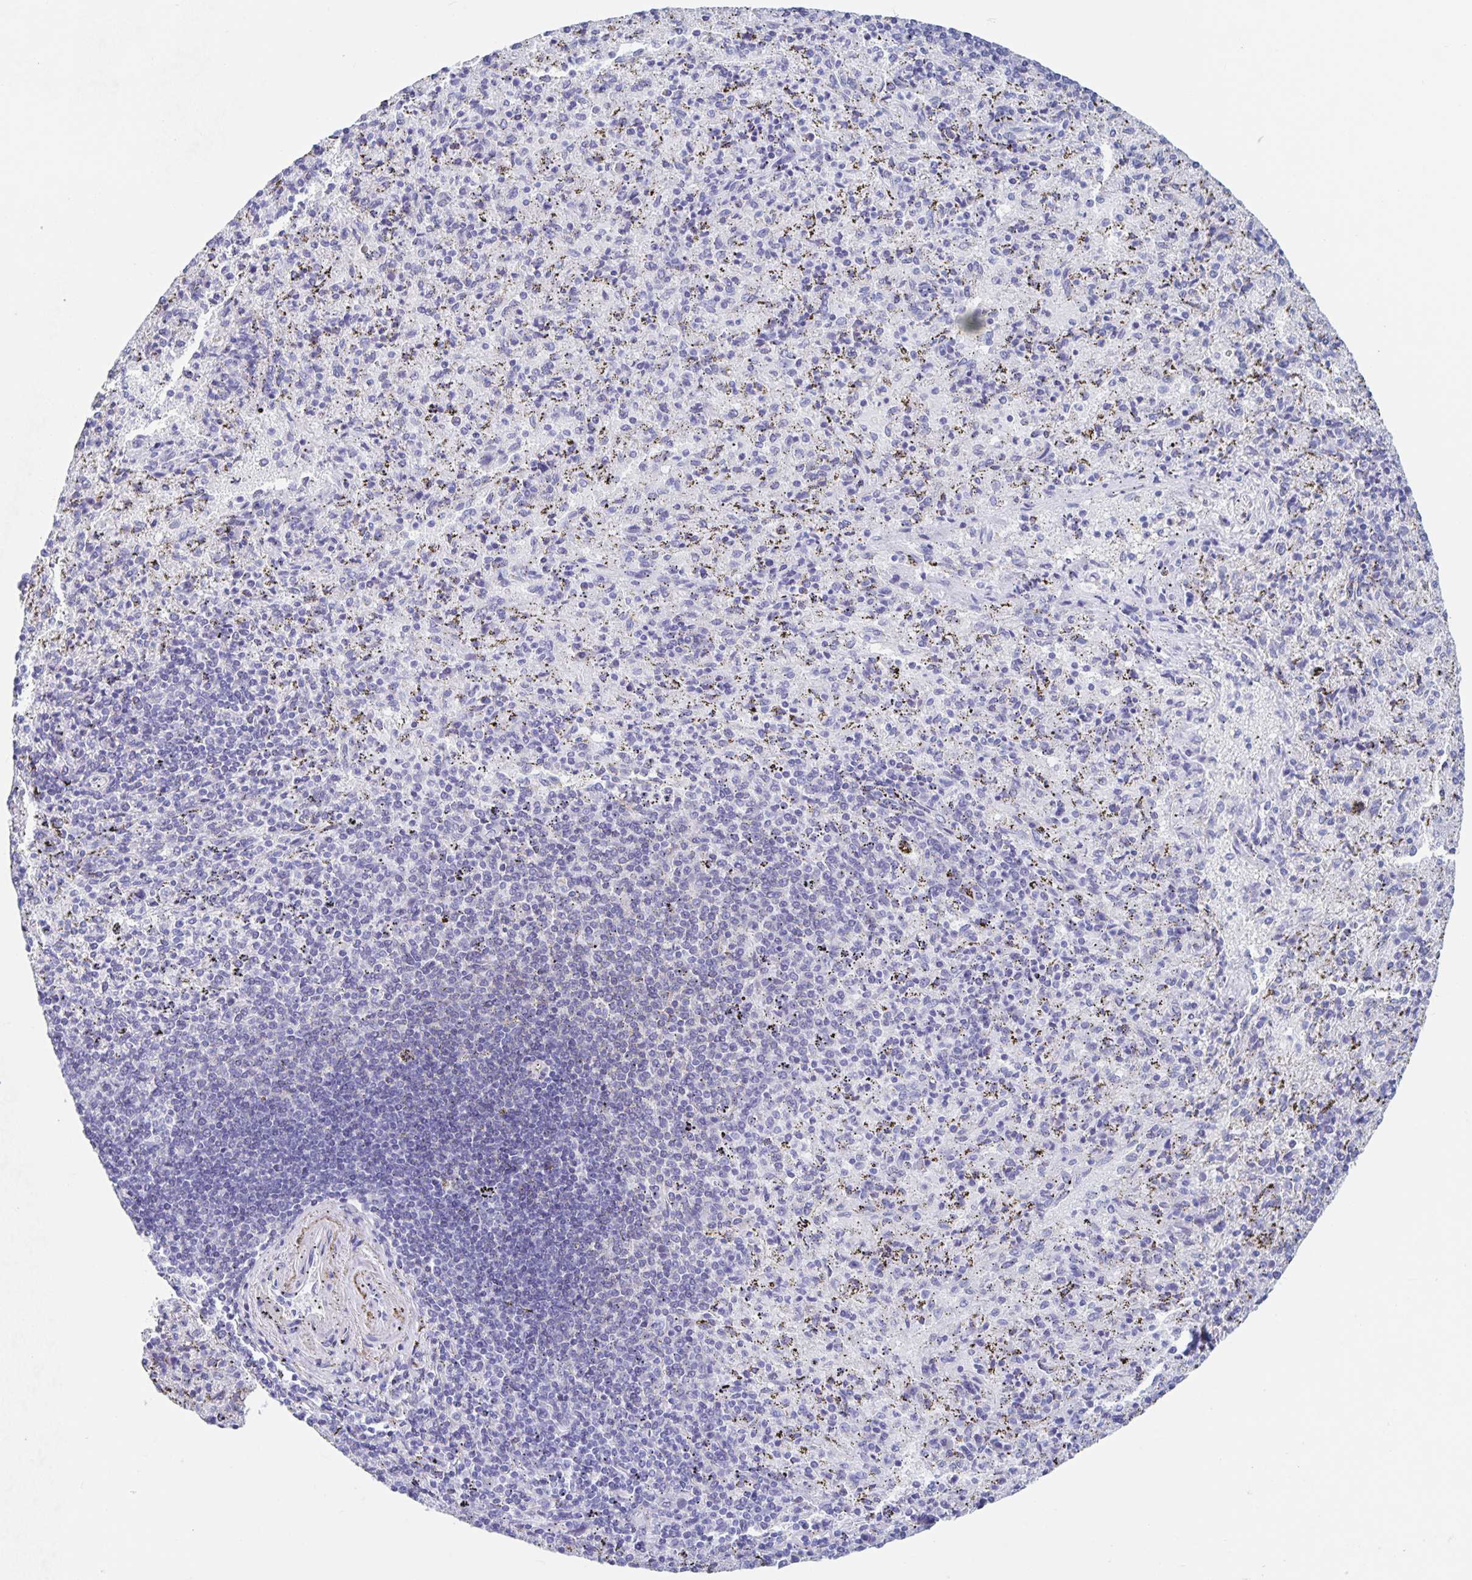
{"staining": {"intensity": "negative", "quantity": "none", "location": "none"}, "tissue": "spleen", "cell_type": "Cells in red pulp", "image_type": "normal", "snomed": [{"axis": "morphology", "description": "Normal tissue, NOS"}, {"axis": "topography", "description": "Spleen"}], "caption": "DAB immunohistochemical staining of normal spleen exhibits no significant positivity in cells in red pulp.", "gene": "DMBT1", "patient": {"sex": "male", "age": 57}}